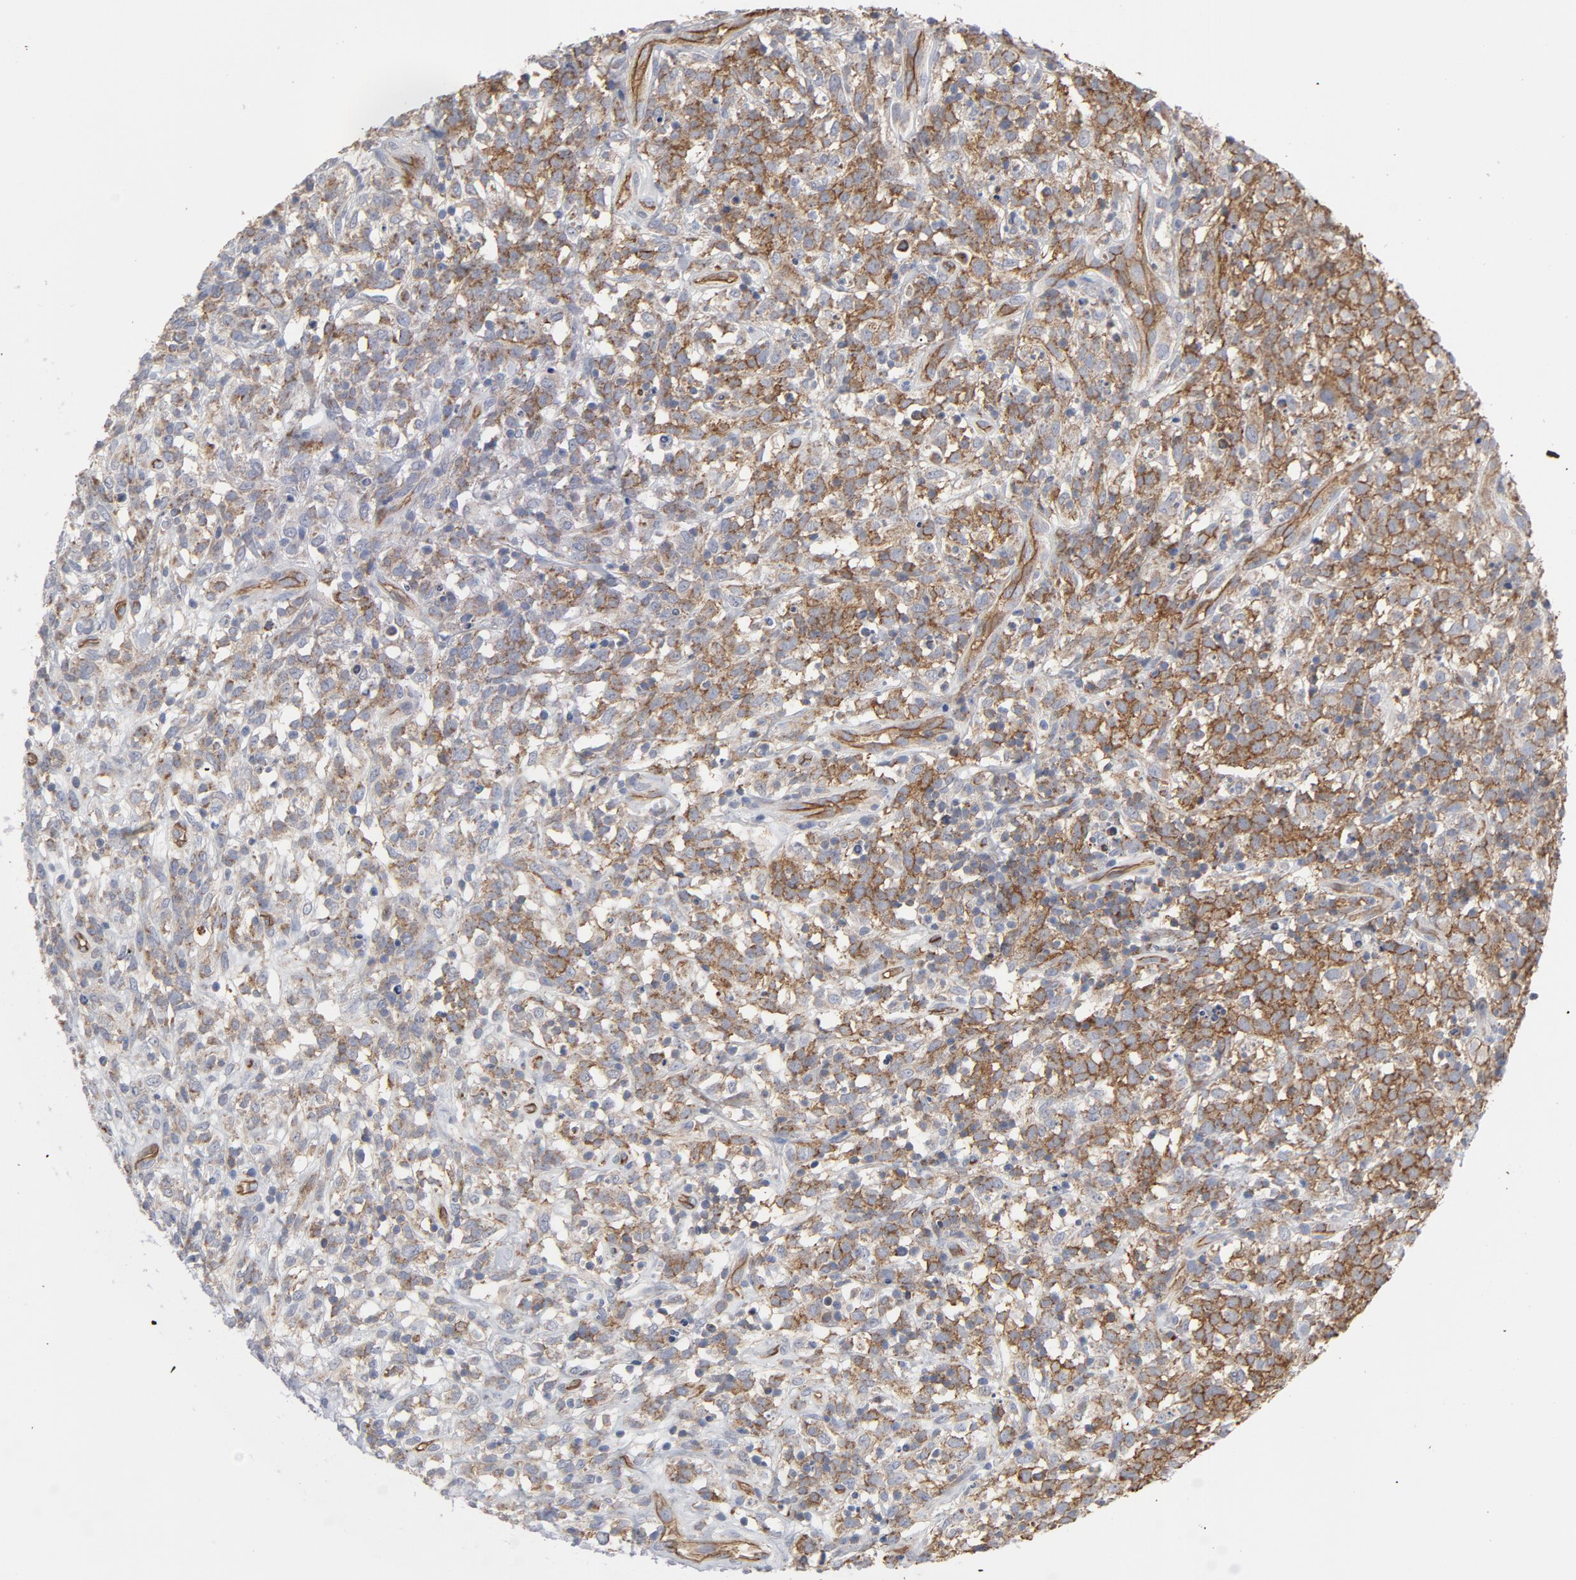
{"staining": {"intensity": "moderate", "quantity": "25%-75%", "location": "cytoplasmic/membranous"}, "tissue": "lymphoma", "cell_type": "Tumor cells", "image_type": "cancer", "snomed": [{"axis": "morphology", "description": "Malignant lymphoma, non-Hodgkin's type, High grade"}, {"axis": "topography", "description": "Lymph node"}], "caption": "A micrograph of human malignant lymphoma, non-Hodgkin's type (high-grade) stained for a protein reveals moderate cytoplasmic/membranous brown staining in tumor cells. The staining was performed using DAB, with brown indicating positive protein expression. Nuclei are stained blue with hematoxylin.", "gene": "OXA1L", "patient": {"sex": "female", "age": 73}}